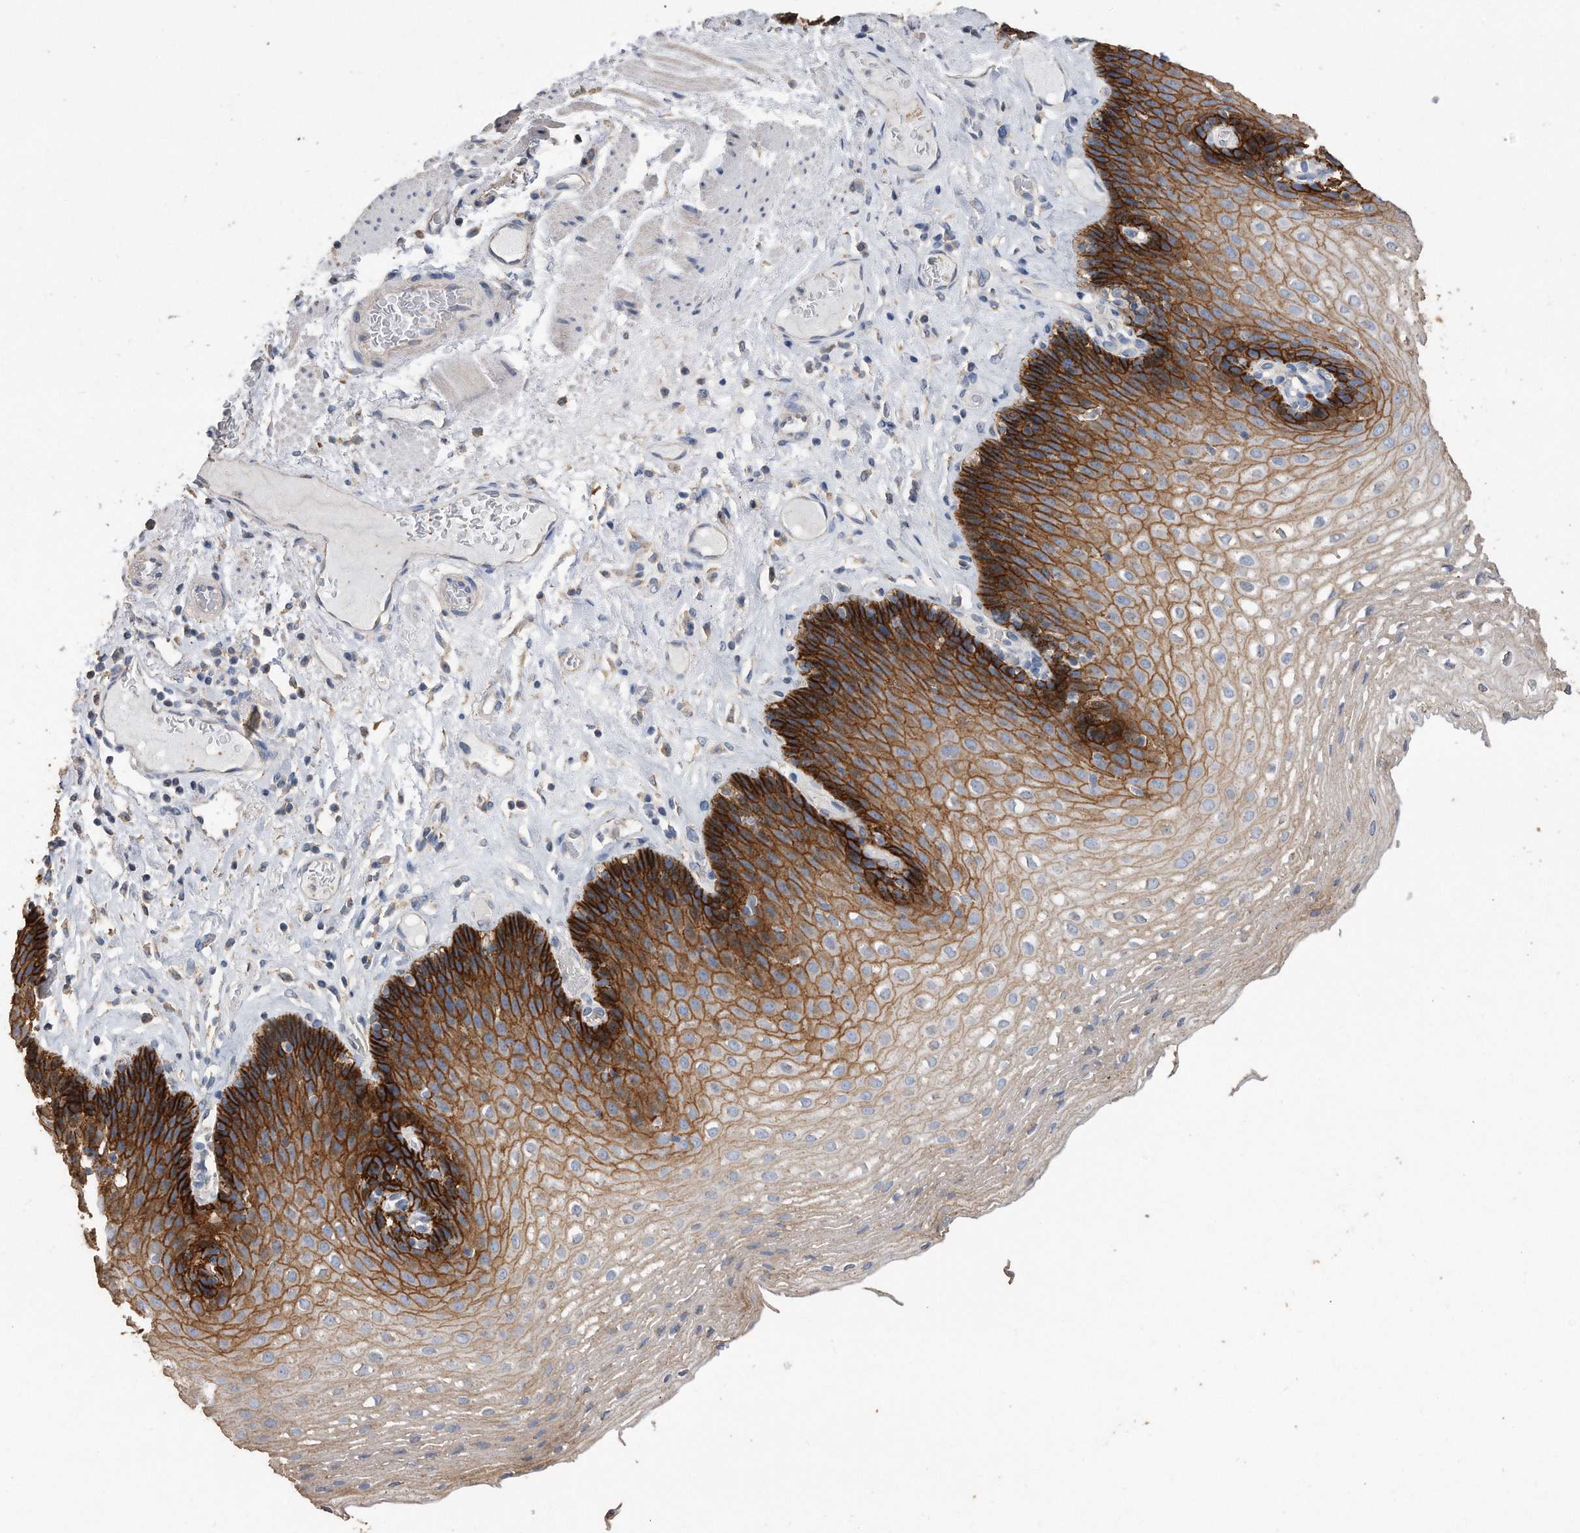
{"staining": {"intensity": "strong", "quantity": ">75%", "location": "cytoplasmic/membranous"}, "tissue": "esophagus", "cell_type": "Squamous epithelial cells", "image_type": "normal", "snomed": [{"axis": "morphology", "description": "Normal tissue, NOS"}, {"axis": "topography", "description": "Esophagus"}], "caption": "Squamous epithelial cells show high levels of strong cytoplasmic/membranous positivity in approximately >75% of cells in unremarkable human esophagus.", "gene": "CDCP1", "patient": {"sex": "female", "age": 66}}